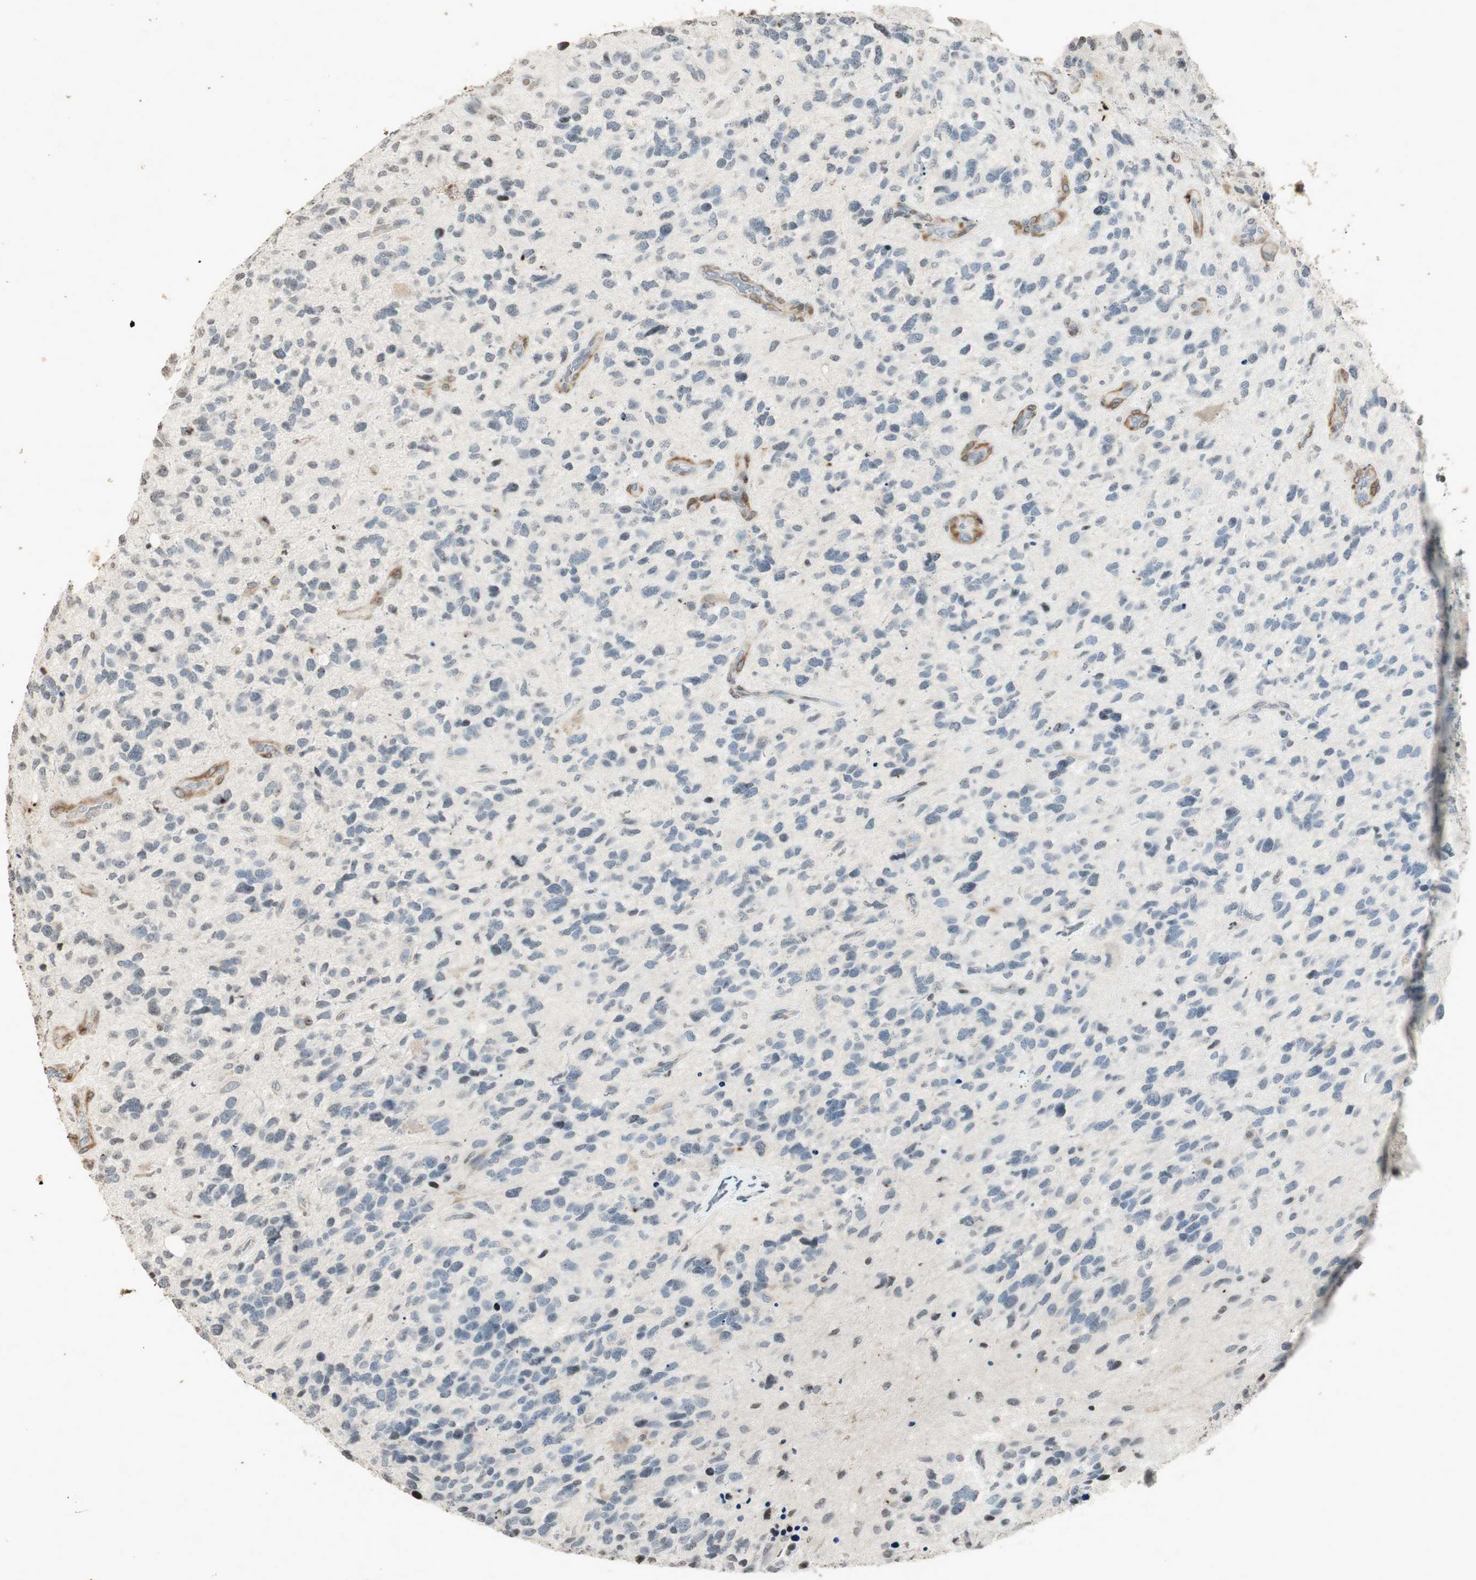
{"staining": {"intensity": "negative", "quantity": "none", "location": "none"}, "tissue": "glioma", "cell_type": "Tumor cells", "image_type": "cancer", "snomed": [{"axis": "morphology", "description": "Glioma, malignant, High grade"}, {"axis": "topography", "description": "Brain"}], "caption": "This is an immunohistochemistry micrograph of human malignant glioma (high-grade). There is no positivity in tumor cells.", "gene": "PRKG1", "patient": {"sex": "female", "age": 58}}